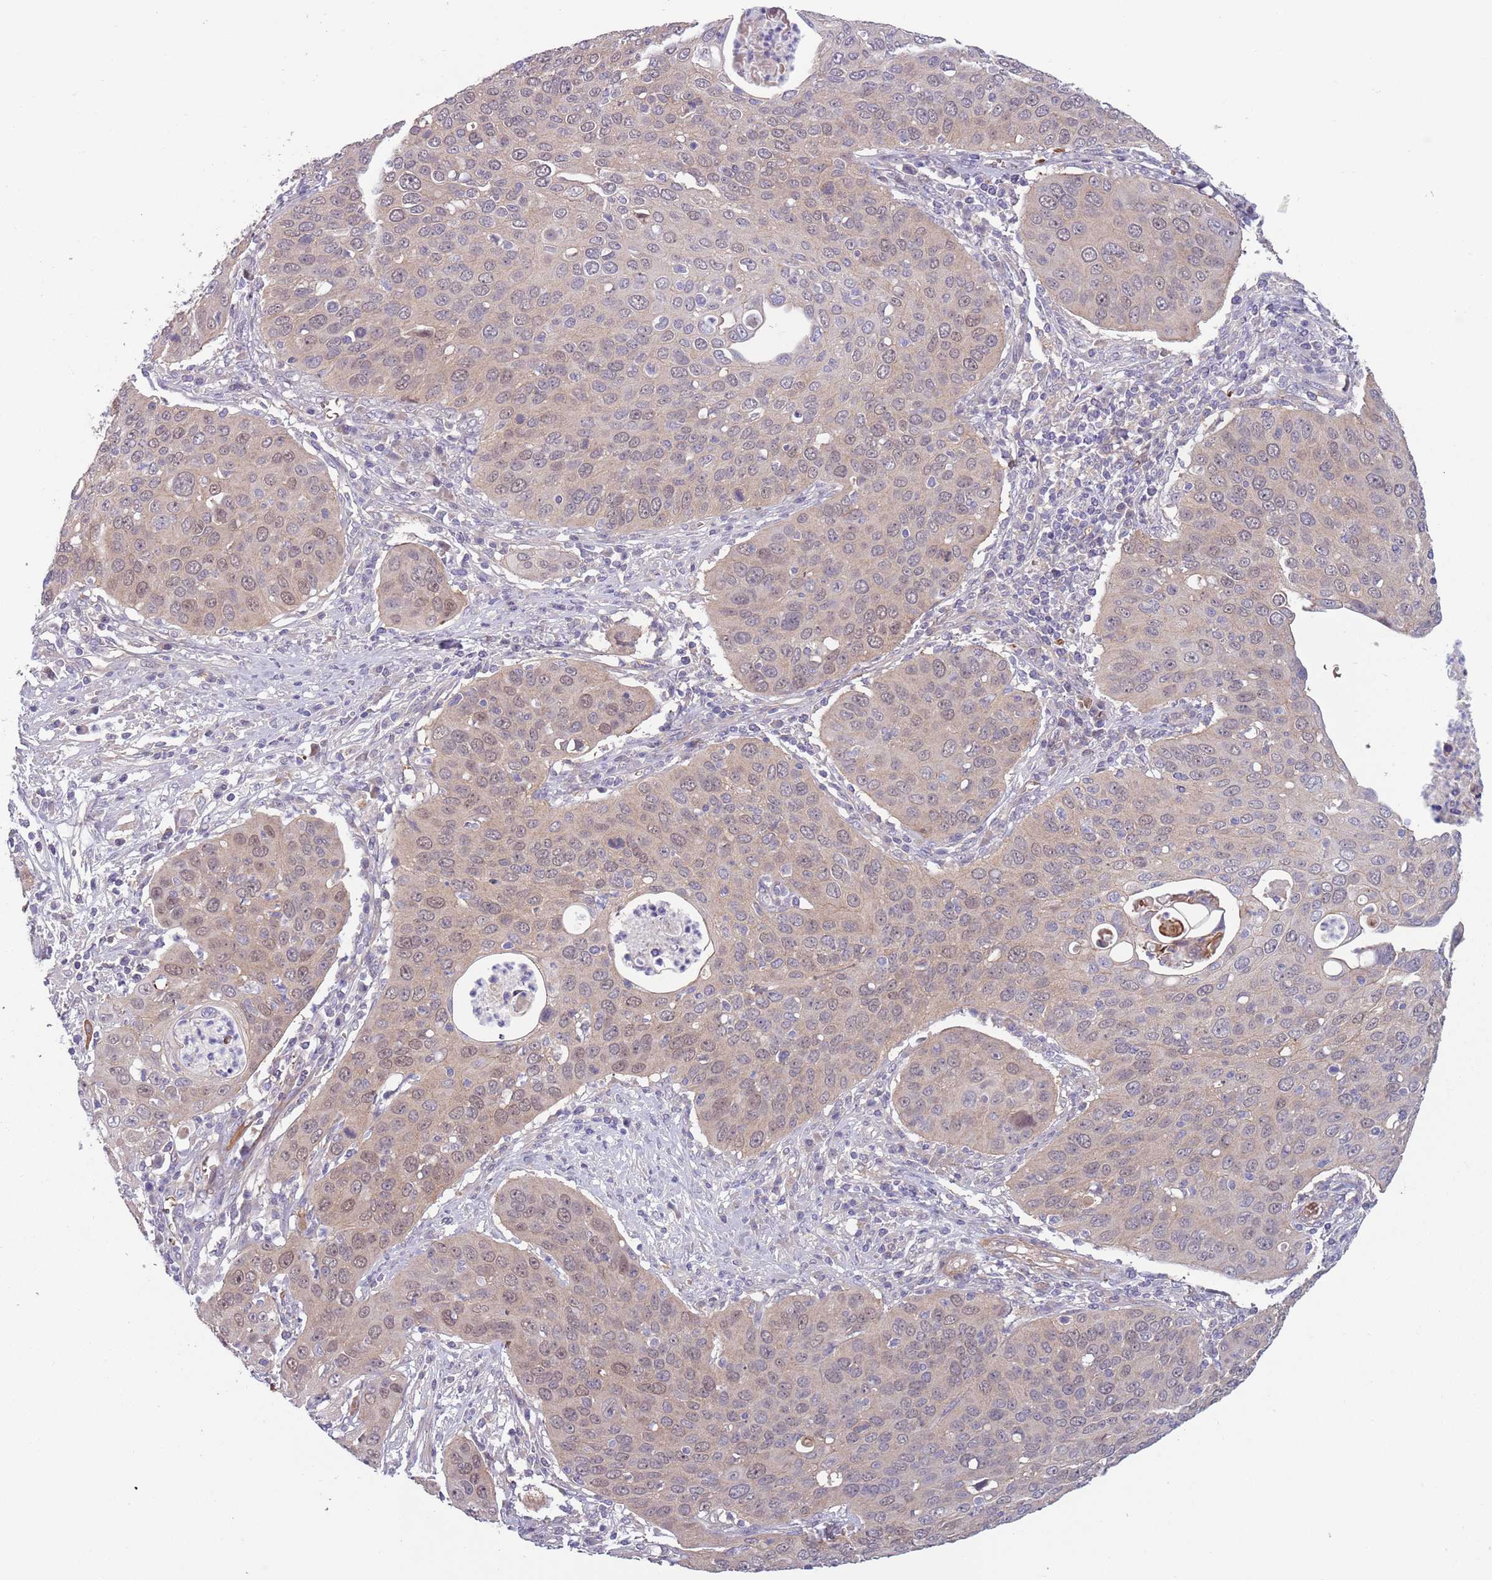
{"staining": {"intensity": "weak", "quantity": "<25%", "location": "nuclear"}, "tissue": "cervical cancer", "cell_type": "Tumor cells", "image_type": "cancer", "snomed": [{"axis": "morphology", "description": "Squamous cell carcinoma, NOS"}, {"axis": "topography", "description": "Cervix"}], "caption": "This is an immunohistochemistry photomicrograph of human squamous cell carcinoma (cervical). There is no expression in tumor cells.", "gene": "CLNS1A", "patient": {"sex": "female", "age": 36}}